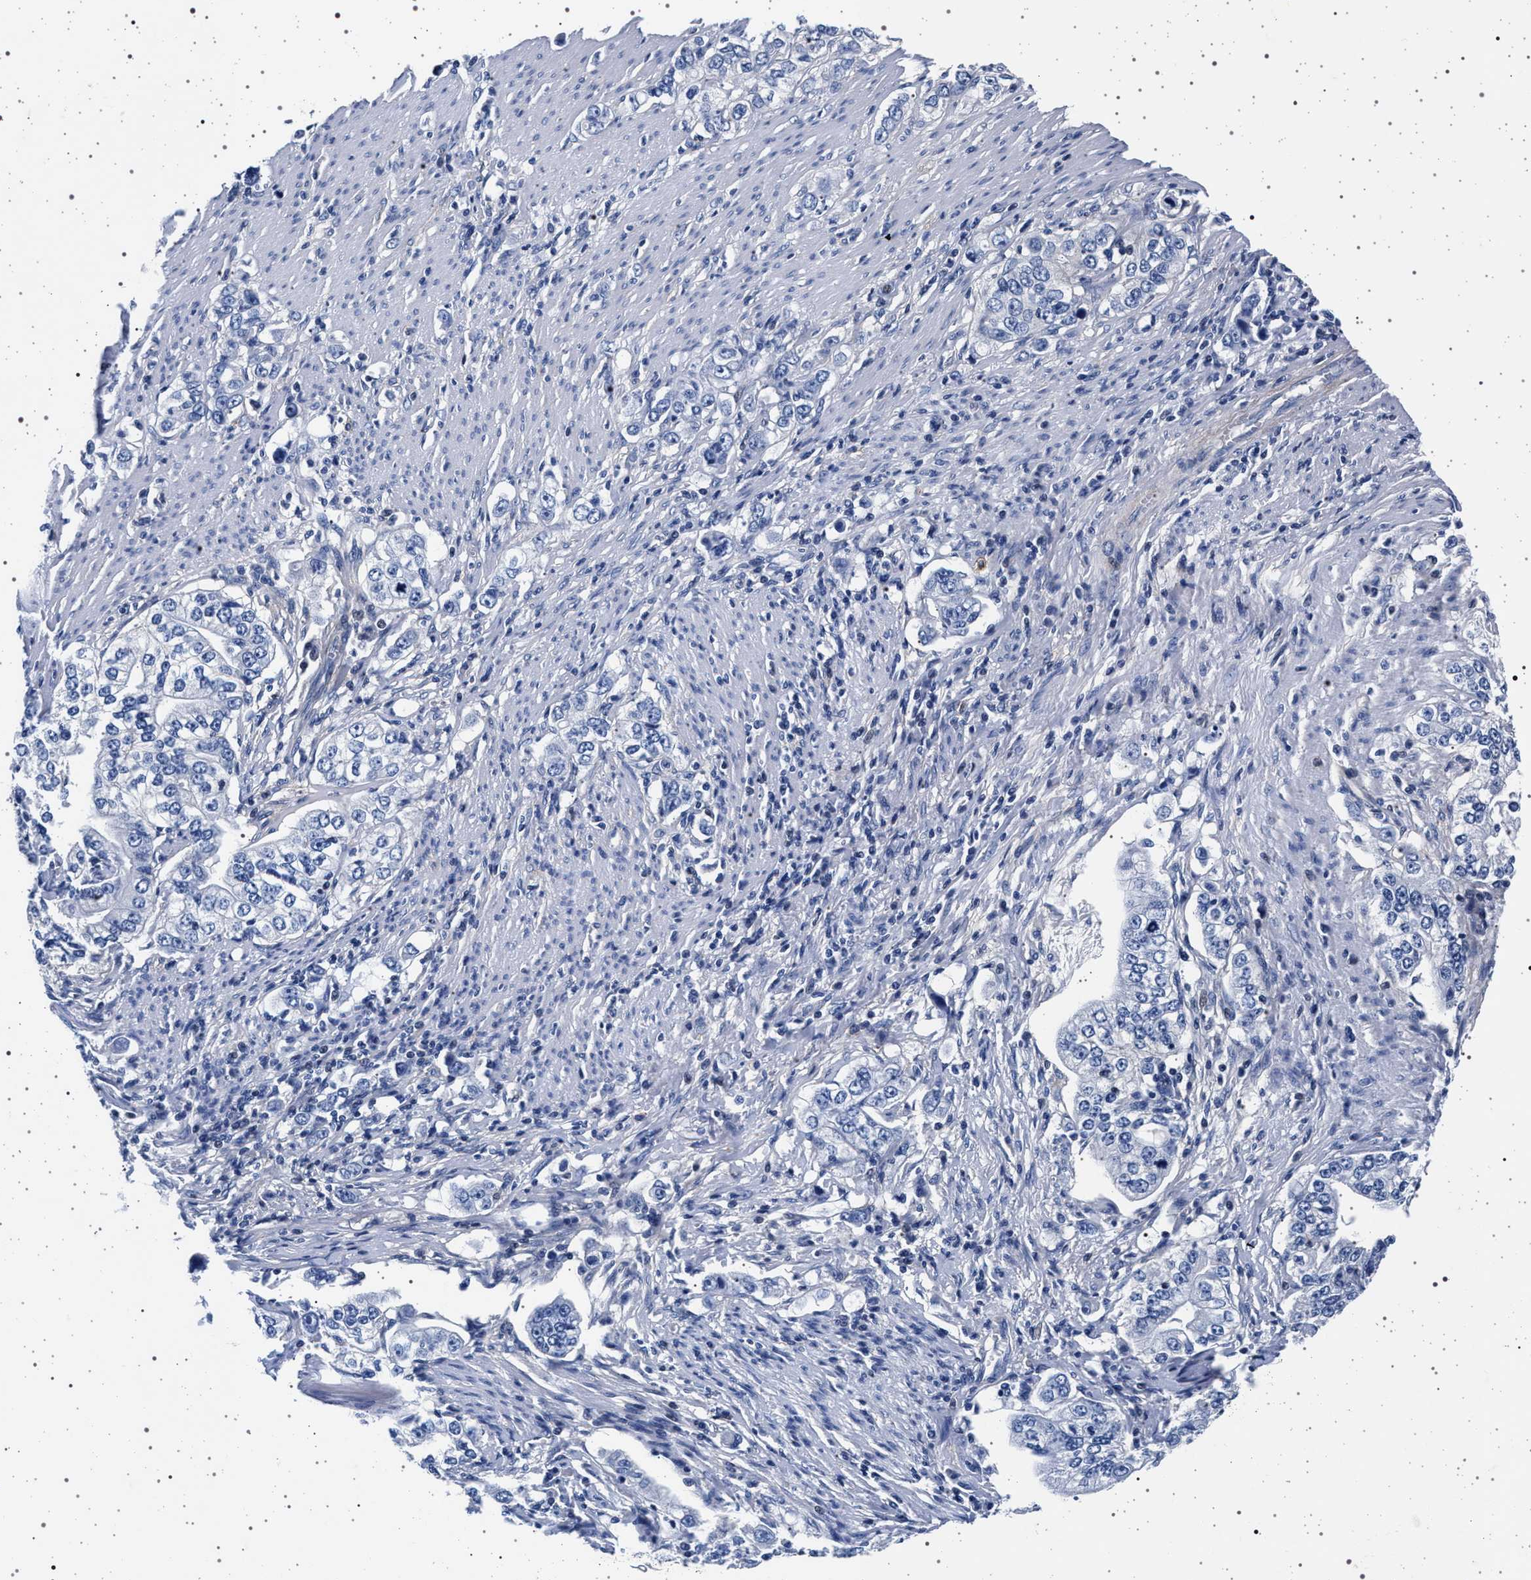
{"staining": {"intensity": "negative", "quantity": "none", "location": "none"}, "tissue": "stomach cancer", "cell_type": "Tumor cells", "image_type": "cancer", "snomed": [{"axis": "morphology", "description": "Adenocarcinoma, NOS"}, {"axis": "topography", "description": "Stomach, lower"}], "caption": "Immunohistochemical staining of human stomach adenocarcinoma exhibits no significant positivity in tumor cells.", "gene": "SLC9A1", "patient": {"sex": "female", "age": 72}}